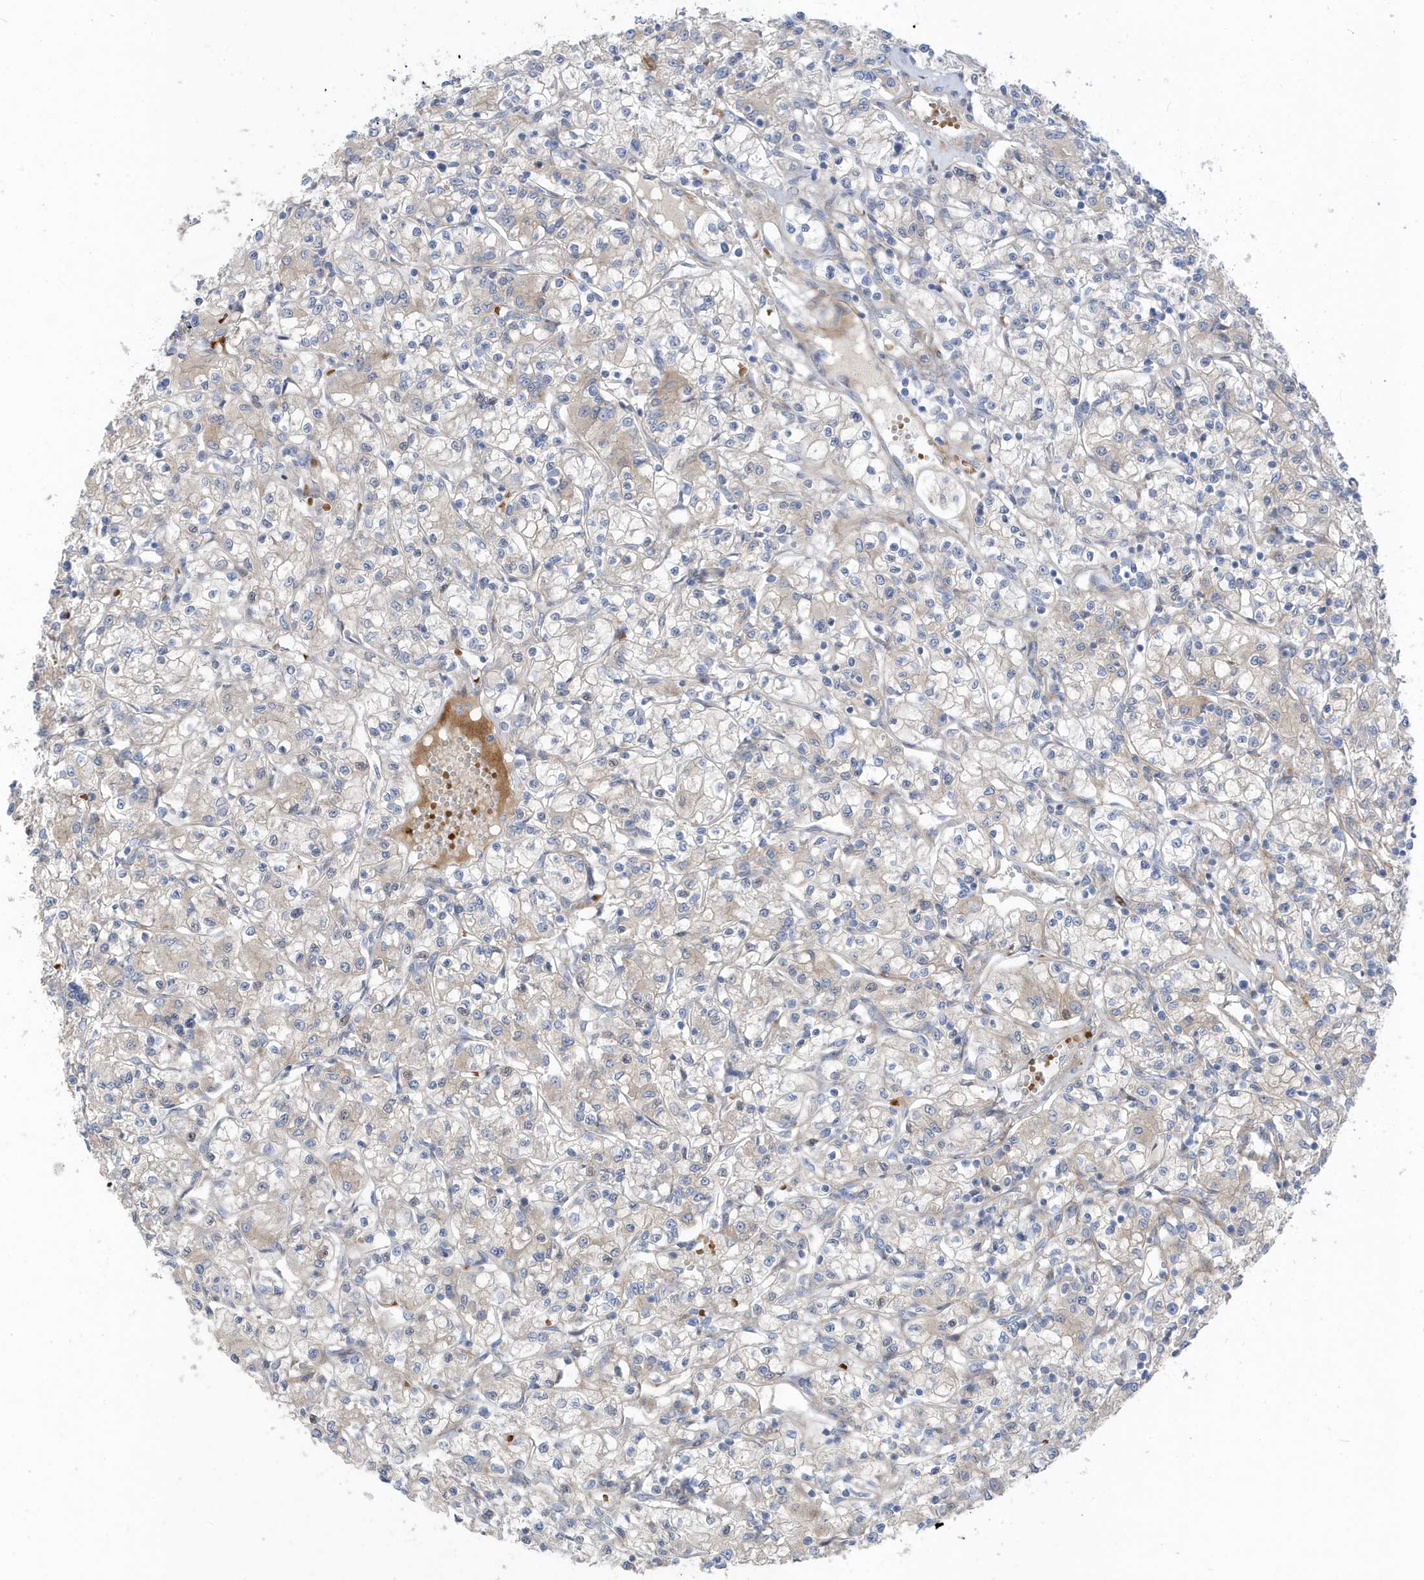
{"staining": {"intensity": "negative", "quantity": "none", "location": "none"}, "tissue": "renal cancer", "cell_type": "Tumor cells", "image_type": "cancer", "snomed": [{"axis": "morphology", "description": "Adenocarcinoma, NOS"}, {"axis": "topography", "description": "Kidney"}], "caption": "Tumor cells are negative for brown protein staining in adenocarcinoma (renal). (Stains: DAB immunohistochemistry with hematoxylin counter stain, Microscopy: brightfield microscopy at high magnification).", "gene": "ATP13A5", "patient": {"sex": "female", "age": 59}}